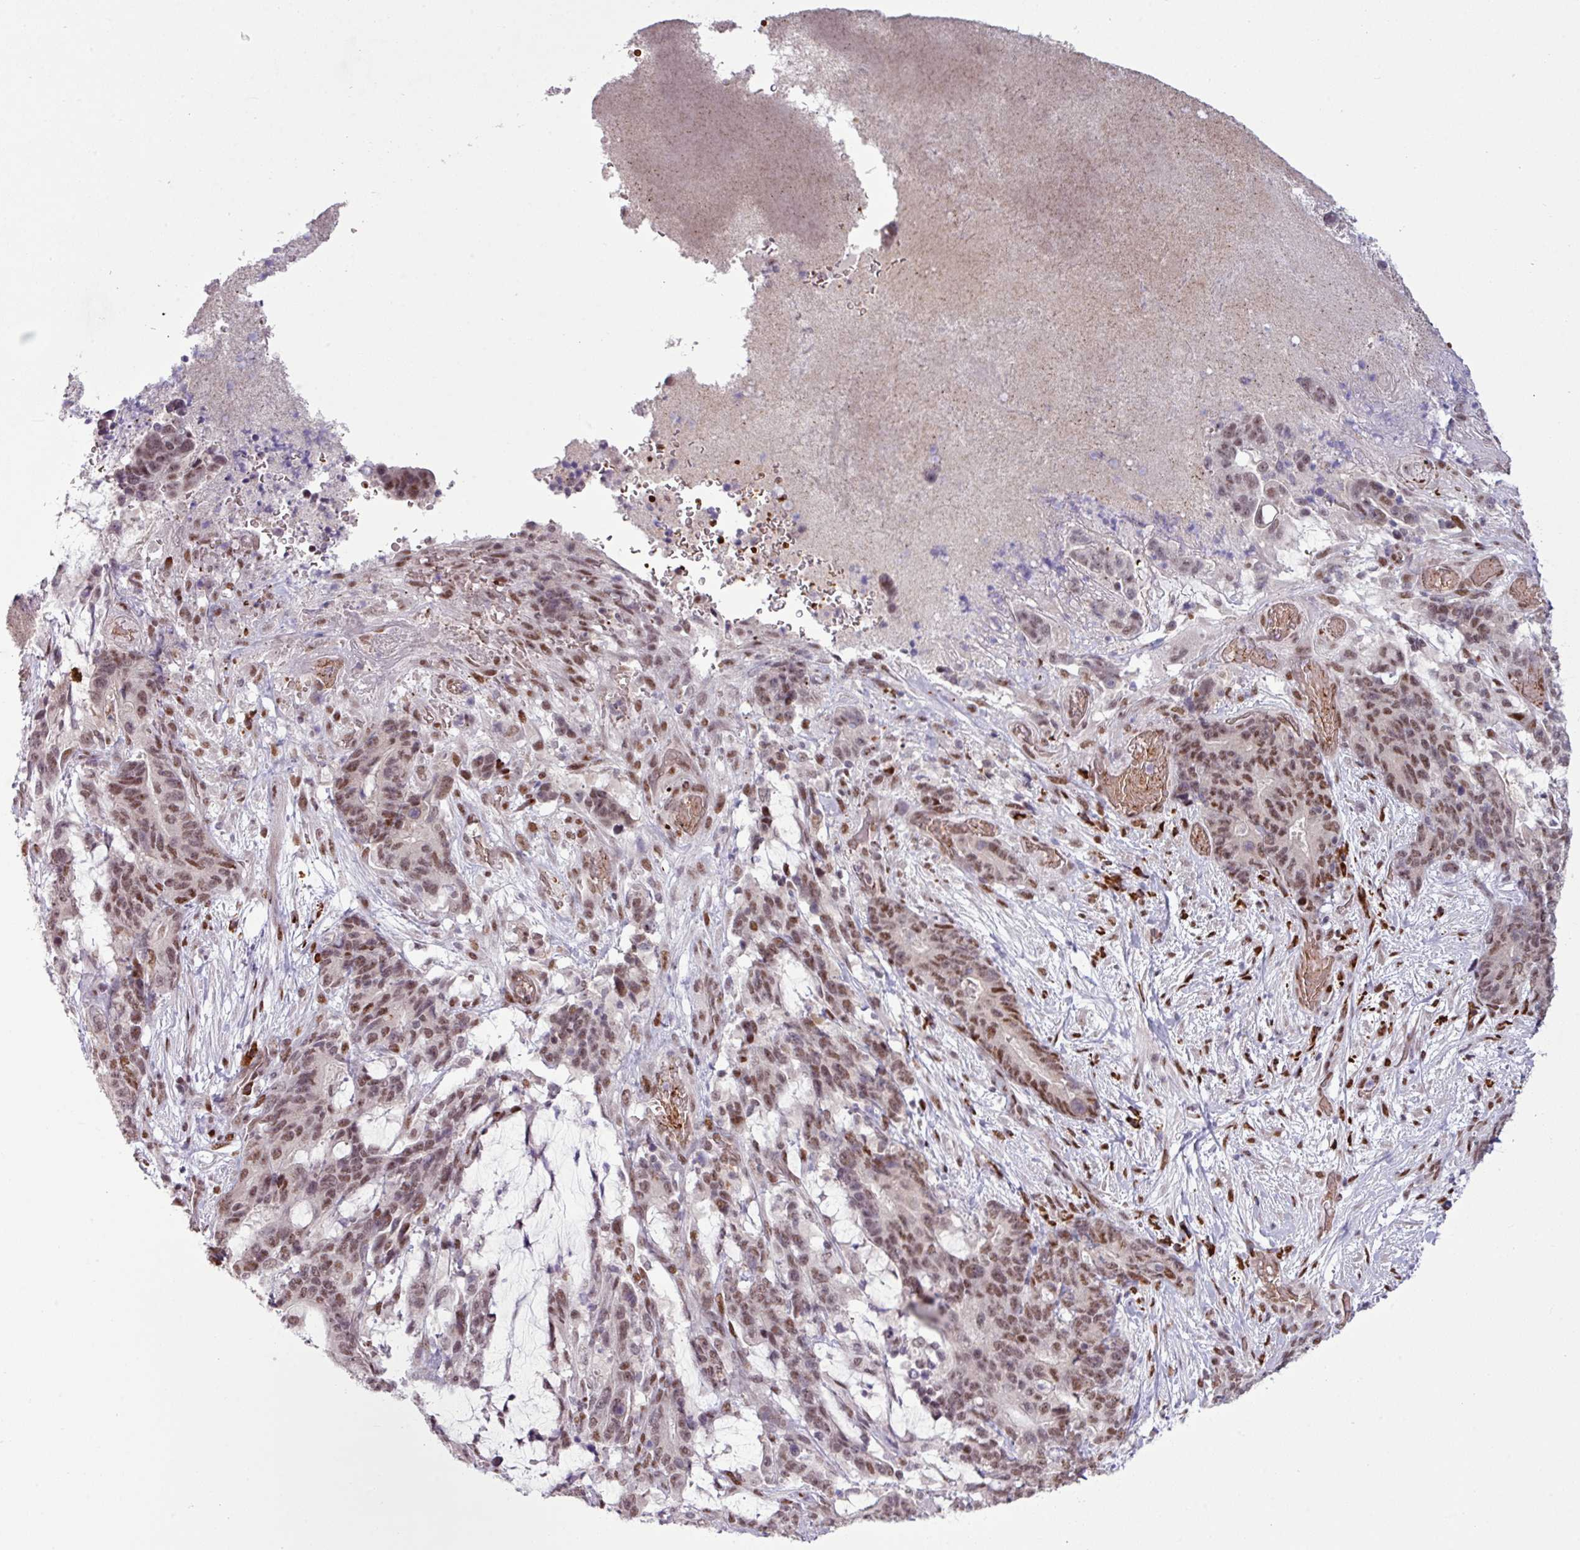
{"staining": {"intensity": "moderate", "quantity": ">75%", "location": "nuclear"}, "tissue": "stomach cancer", "cell_type": "Tumor cells", "image_type": "cancer", "snomed": [{"axis": "morphology", "description": "Normal tissue, NOS"}, {"axis": "morphology", "description": "Adenocarcinoma, NOS"}, {"axis": "topography", "description": "Stomach"}], "caption": "Stomach cancer tissue exhibits moderate nuclear expression in approximately >75% of tumor cells", "gene": "PRDM5", "patient": {"sex": "female", "age": 64}}